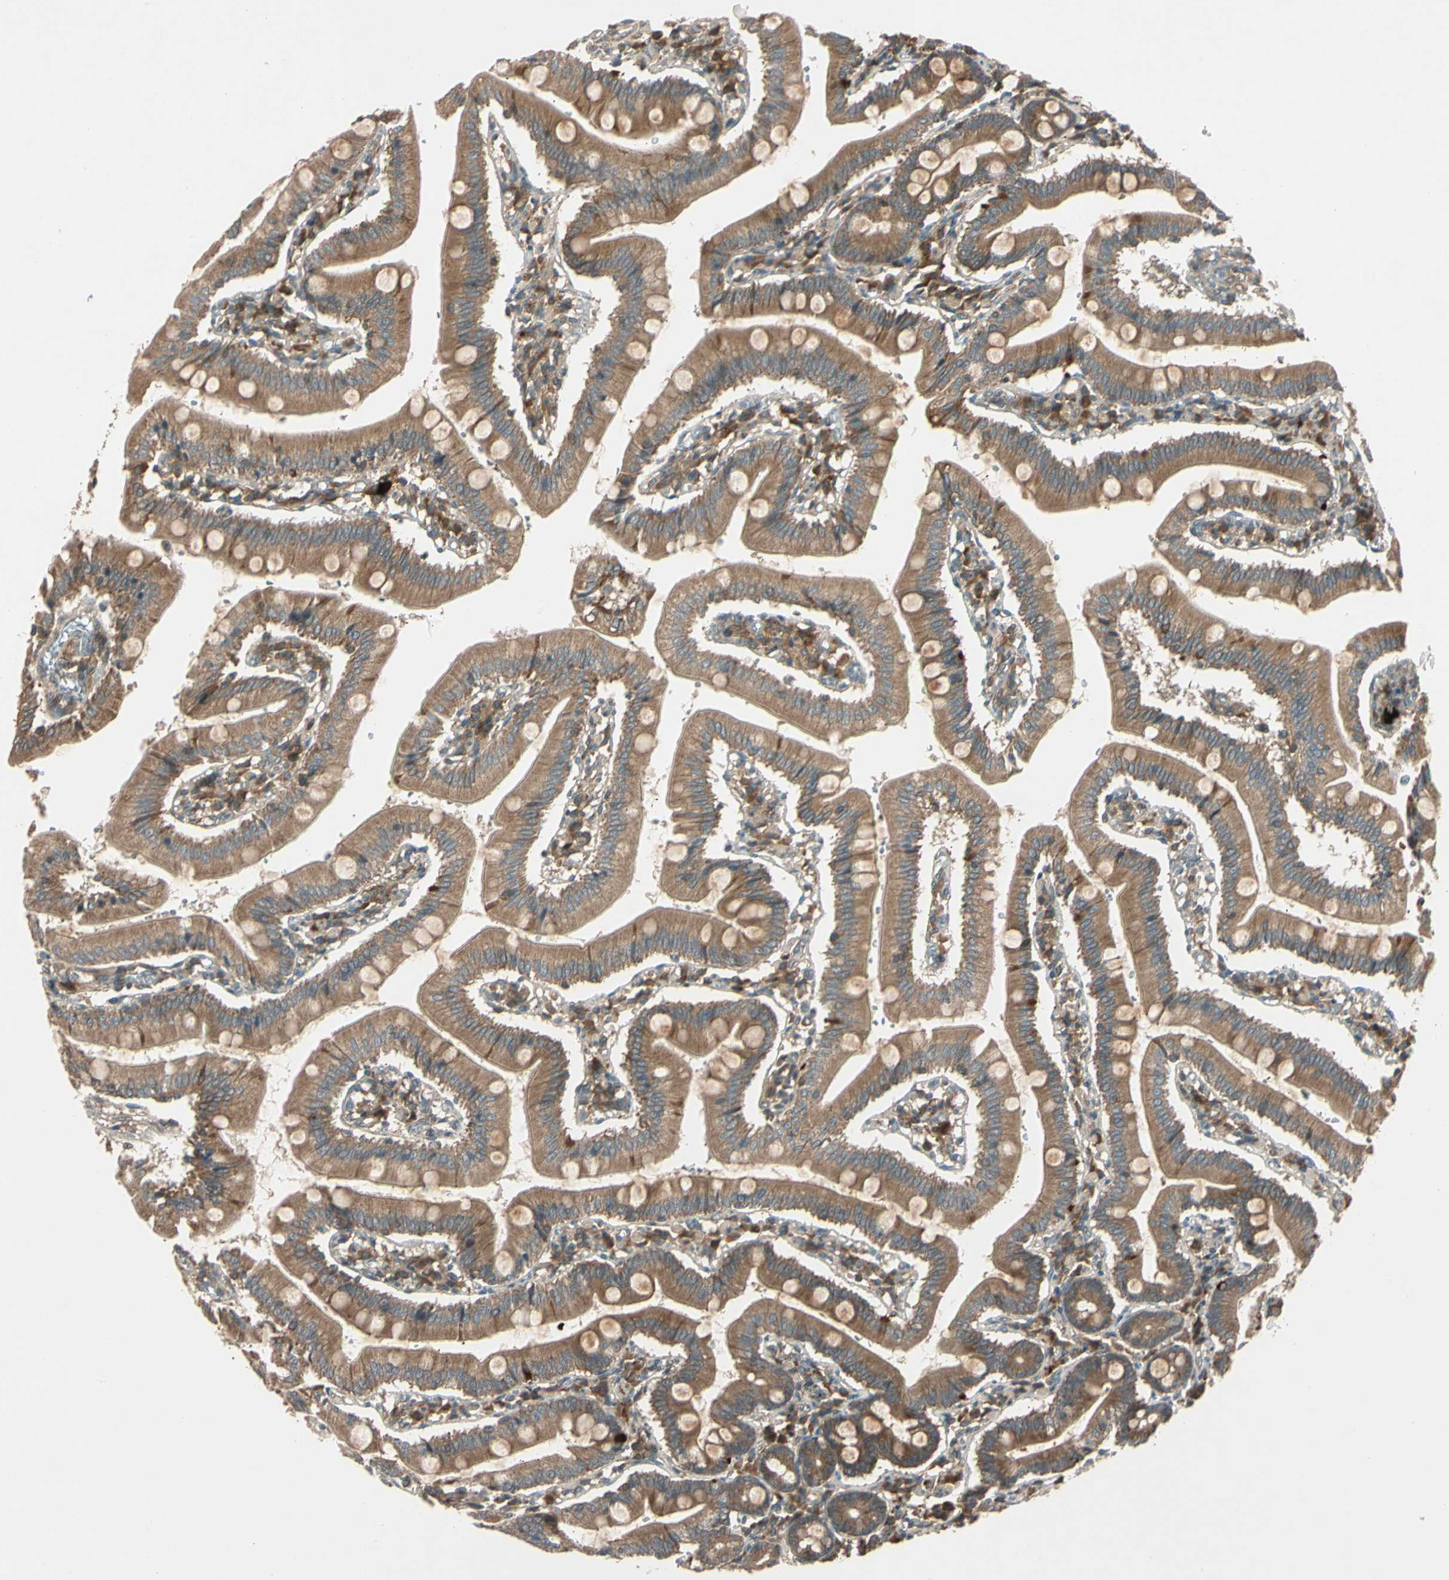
{"staining": {"intensity": "strong", "quantity": ">75%", "location": "cytoplasmic/membranous"}, "tissue": "small intestine", "cell_type": "Glandular cells", "image_type": "normal", "snomed": [{"axis": "morphology", "description": "Normal tissue, NOS"}, {"axis": "topography", "description": "Small intestine"}], "caption": "Strong cytoplasmic/membranous expression for a protein is appreciated in about >75% of glandular cells of benign small intestine using immunohistochemistry.", "gene": "ACVR1C", "patient": {"sex": "male", "age": 71}}